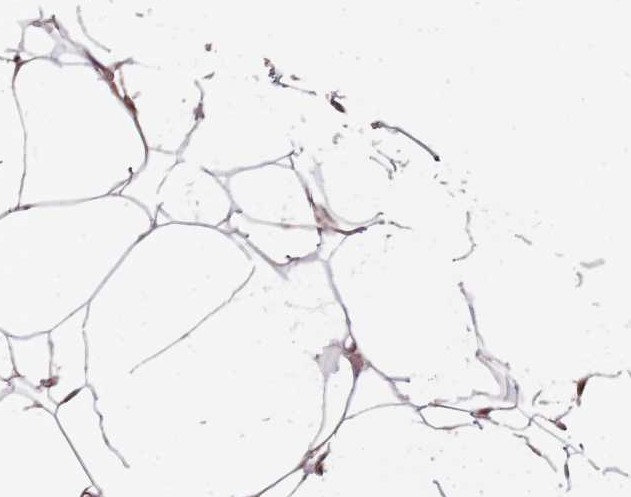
{"staining": {"intensity": "moderate", "quantity": "25%-75%", "location": "cytoplasmic/membranous"}, "tissue": "adipose tissue", "cell_type": "Adipocytes", "image_type": "normal", "snomed": [{"axis": "morphology", "description": "Normal tissue, NOS"}, {"axis": "topography", "description": "Breast"}], "caption": "Immunohistochemical staining of benign adipose tissue reveals 25%-75% levels of moderate cytoplasmic/membranous protein positivity in approximately 25%-75% of adipocytes.", "gene": "LIN37", "patient": {"sex": "female", "age": 23}}